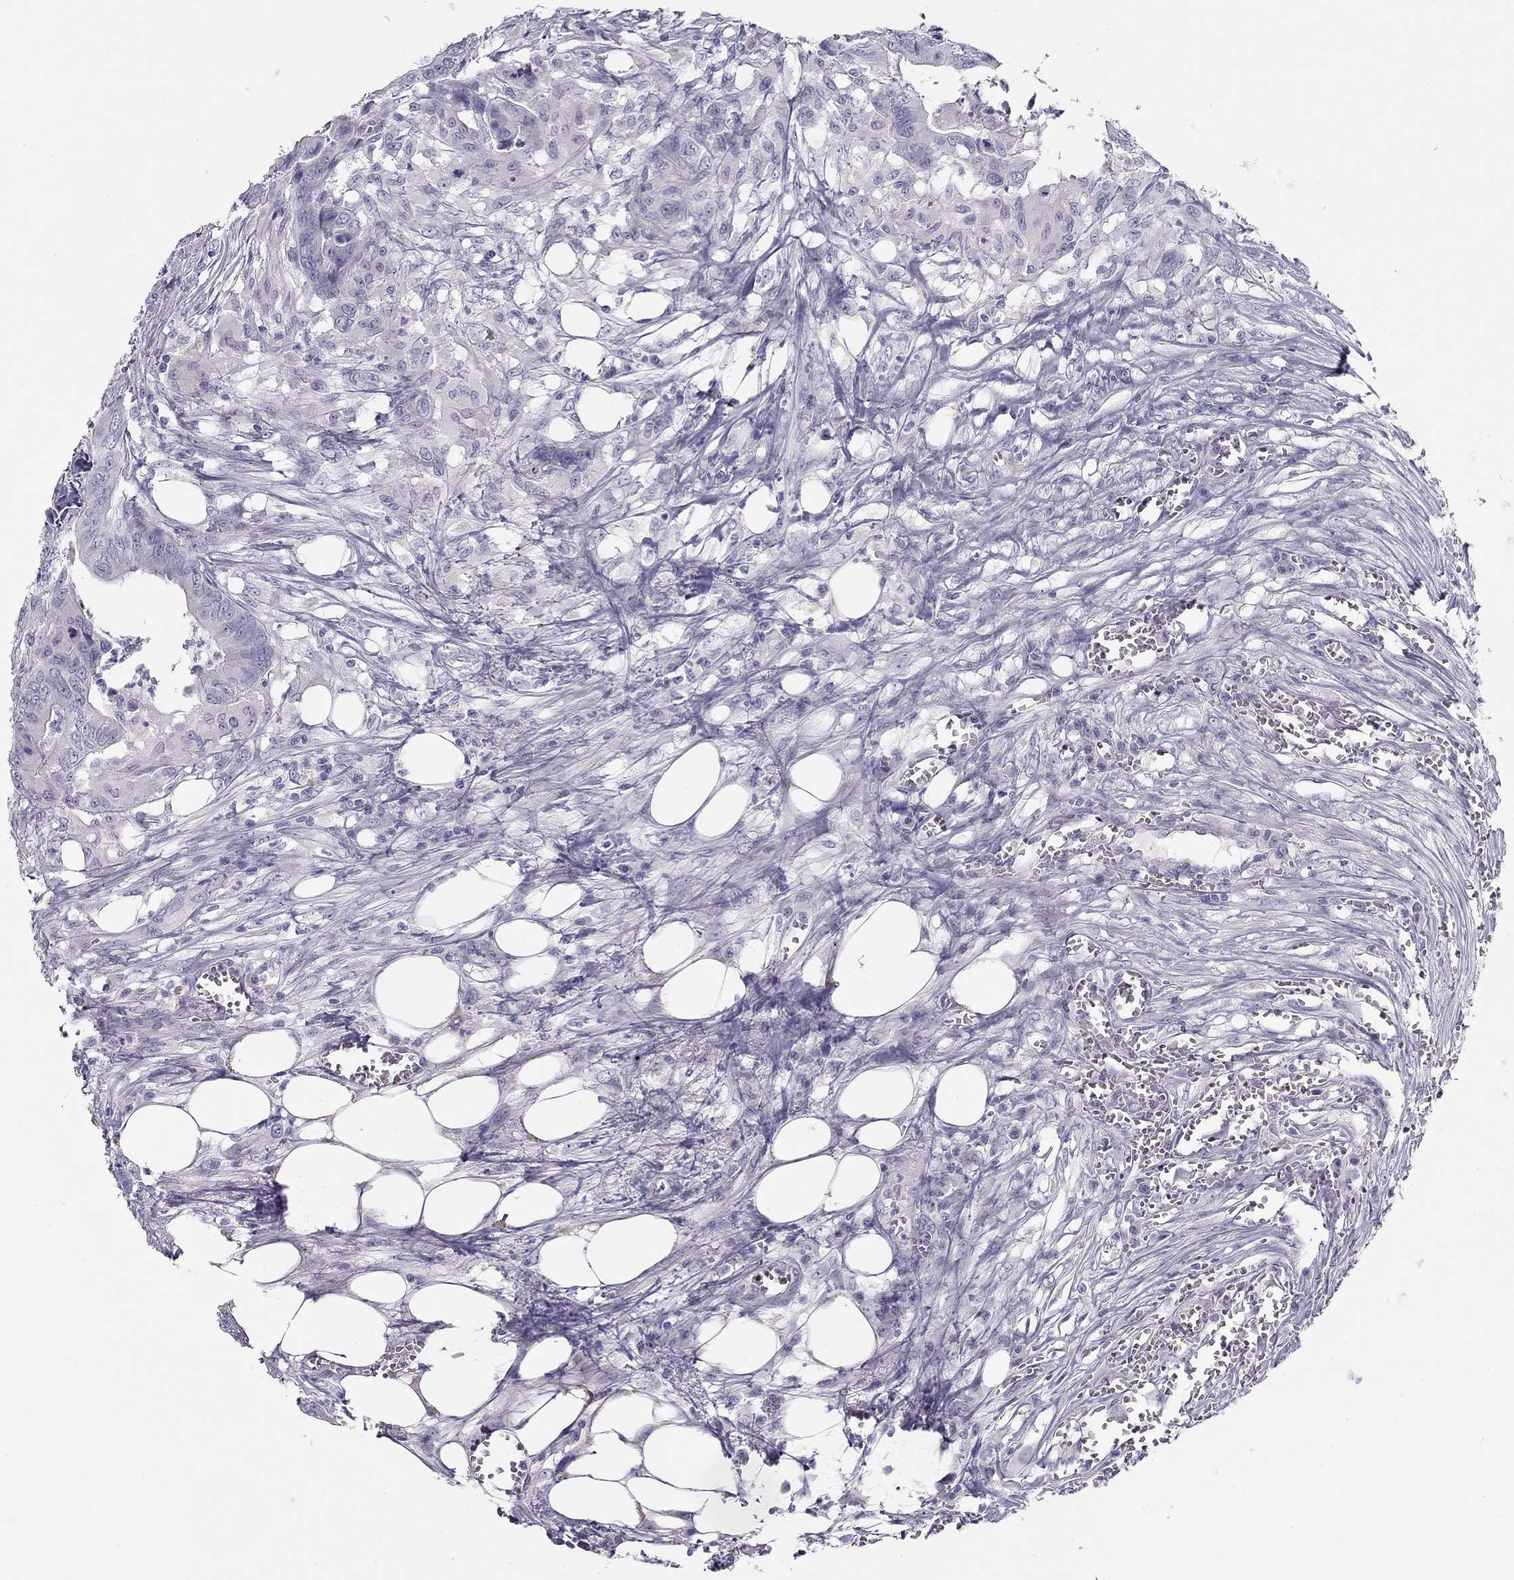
{"staining": {"intensity": "negative", "quantity": "none", "location": "none"}, "tissue": "colorectal cancer", "cell_type": "Tumor cells", "image_type": "cancer", "snomed": [{"axis": "morphology", "description": "Adenocarcinoma, NOS"}, {"axis": "topography", "description": "Colon"}], "caption": "Immunohistochemistry micrograph of human adenocarcinoma (colorectal) stained for a protein (brown), which demonstrates no expression in tumor cells.", "gene": "KCNV2", "patient": {"sex": "male", "age": 84}}